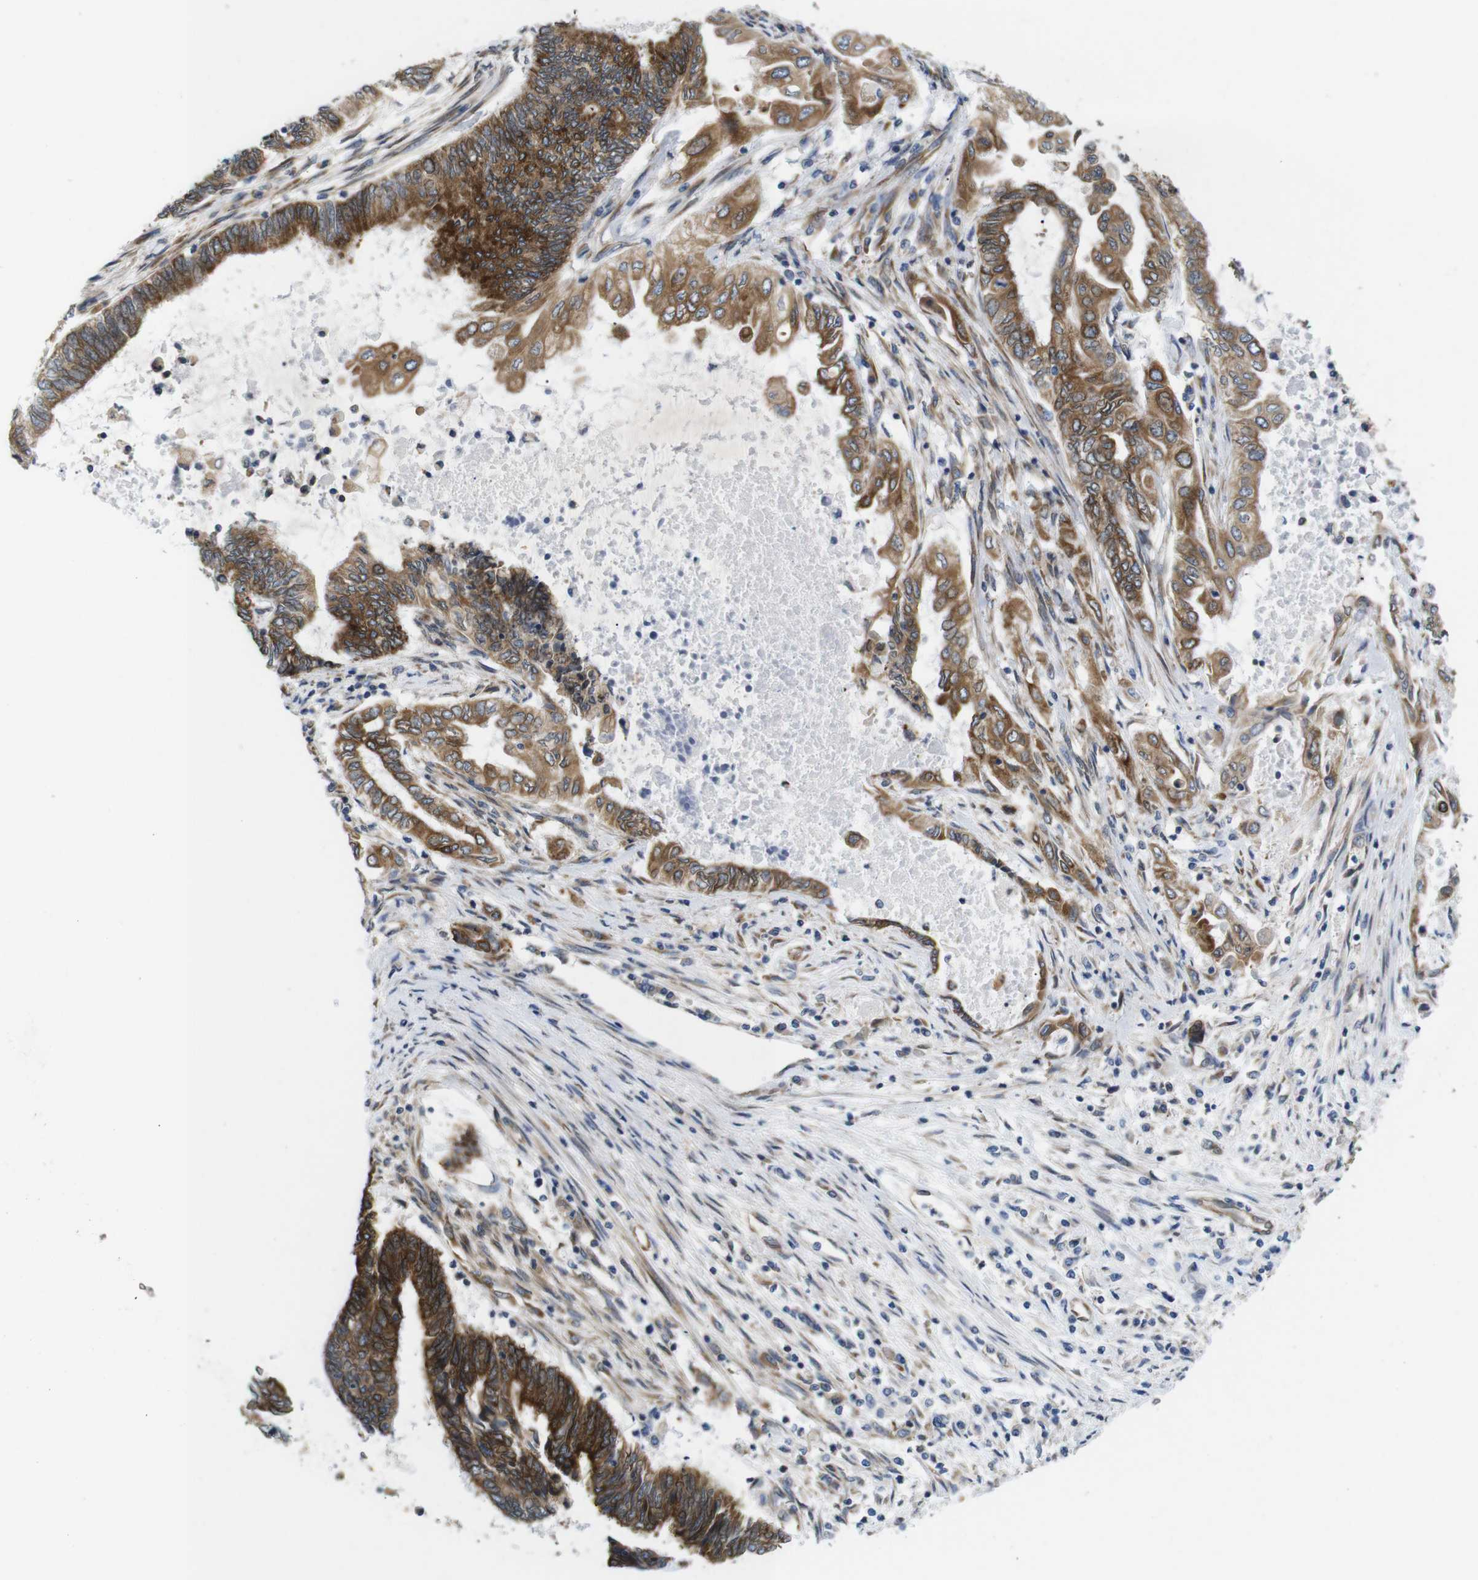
{"staining": {"intensity": "strong", "quantity": ">75%", "location": "cytoplasmic/membranous"}, "tissue": "endometrial cancer", "cell_type": "Tumor cells", "image_type": "cancer", "snomed": [{"axis": "morphology", "description": "Adenocarcinoma, NOS"}, {"axis": "topography", "description": "Uterus"}, {"axis": "topography", "description": "Endometrium"}], "caption": "A brown stain highlights strong cytoplasmic/membranous staining of a protein in human endometrial cancer tumor cells.", "gene": "HACD3", "patient": {"sex": "female", "age": 70}}